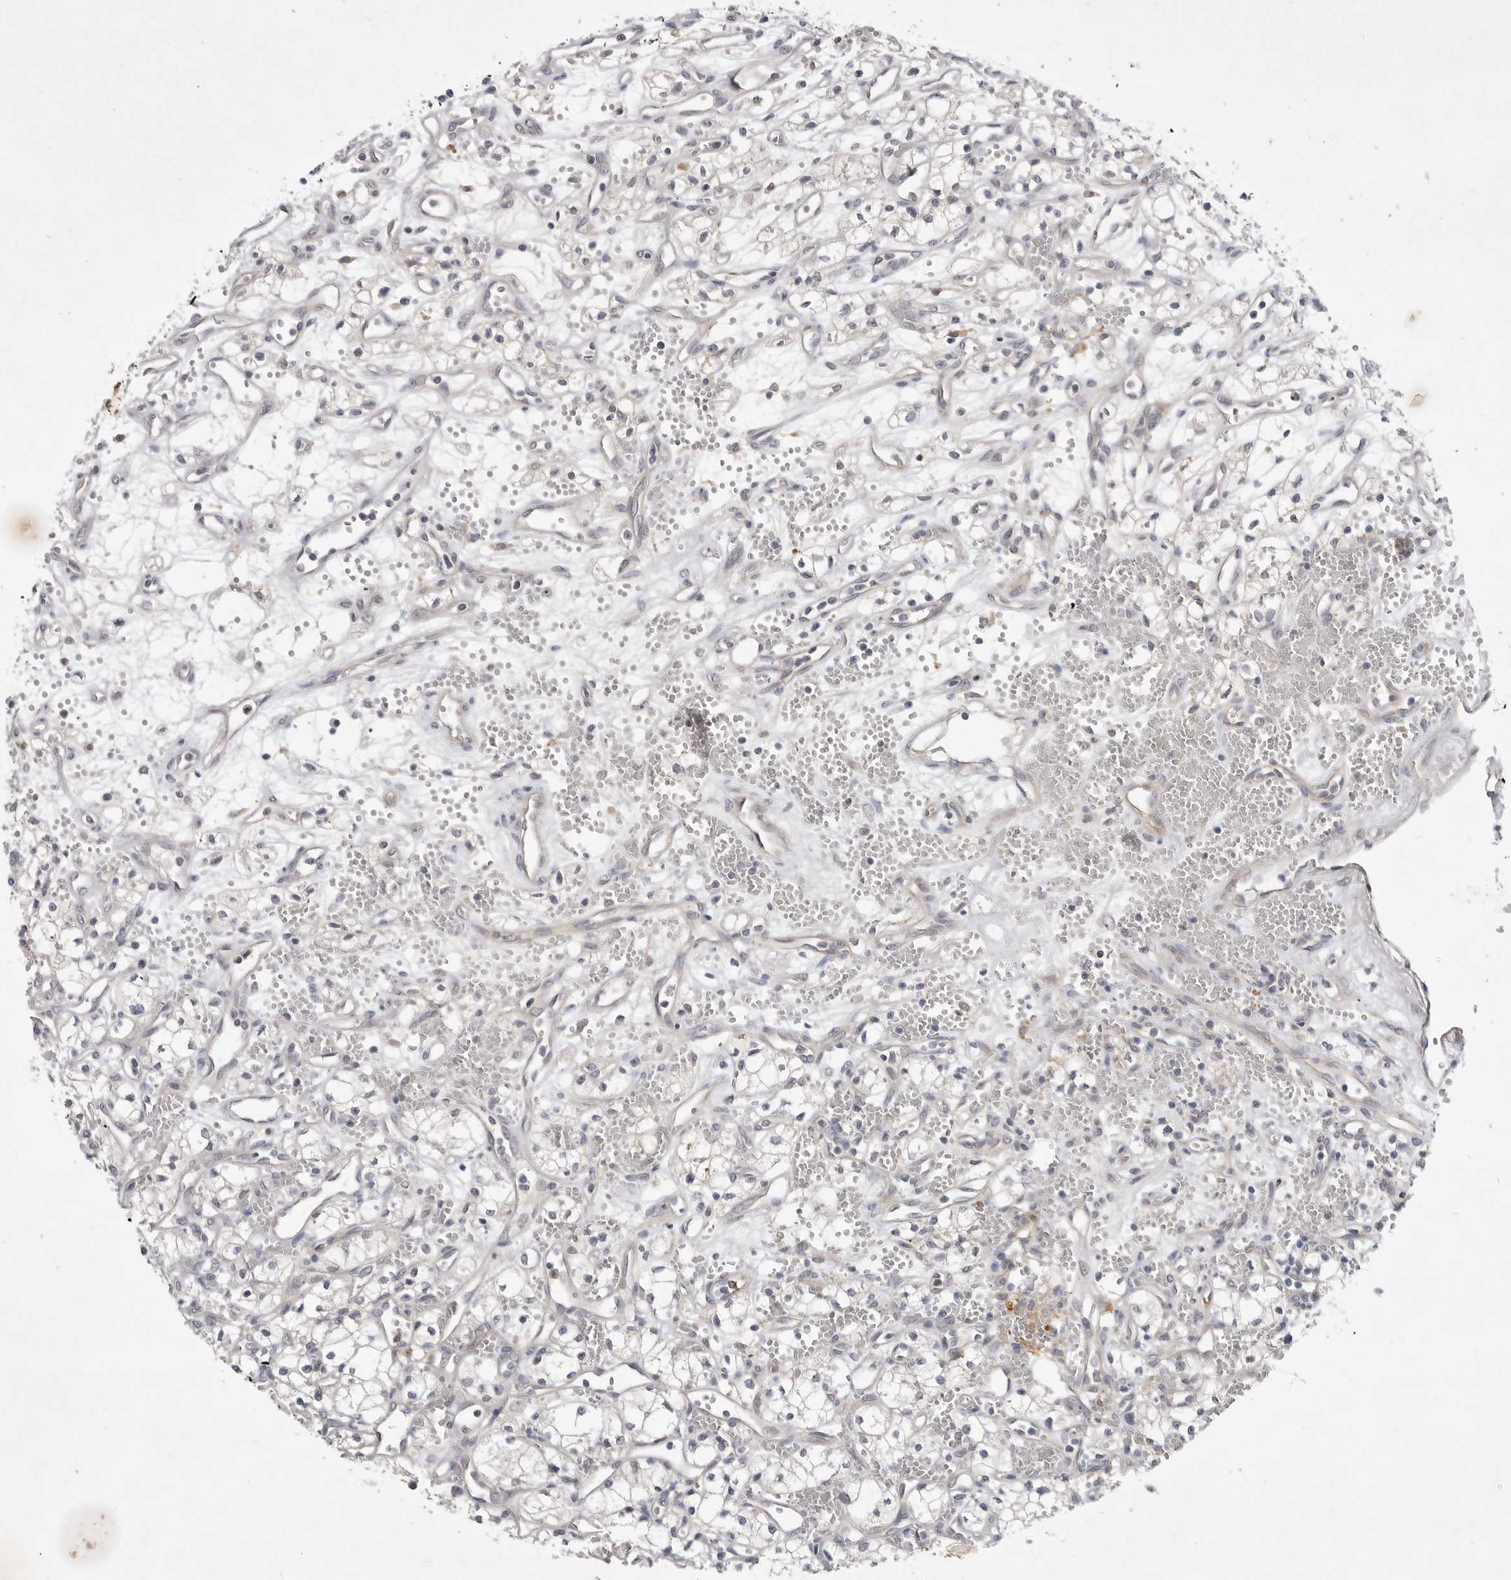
{"staining": {"intensity": "negative", "quantity": "none", "location": "none"}, "tissue": "renal cancer", "cell_type": "Tumor cells", "image_type": "cancer", "snomed": [{"axis": "morphology", "description": "Adenocarcinoma, NOS"}, {"axis": "topography", "description": "Kidney"}], "caption": "Renal cancer was stained to show a protein in brown. There is no significant expression in tumor cells.", "gene": "ITGAD", "patient": {"sex": "male", "age": 59}}